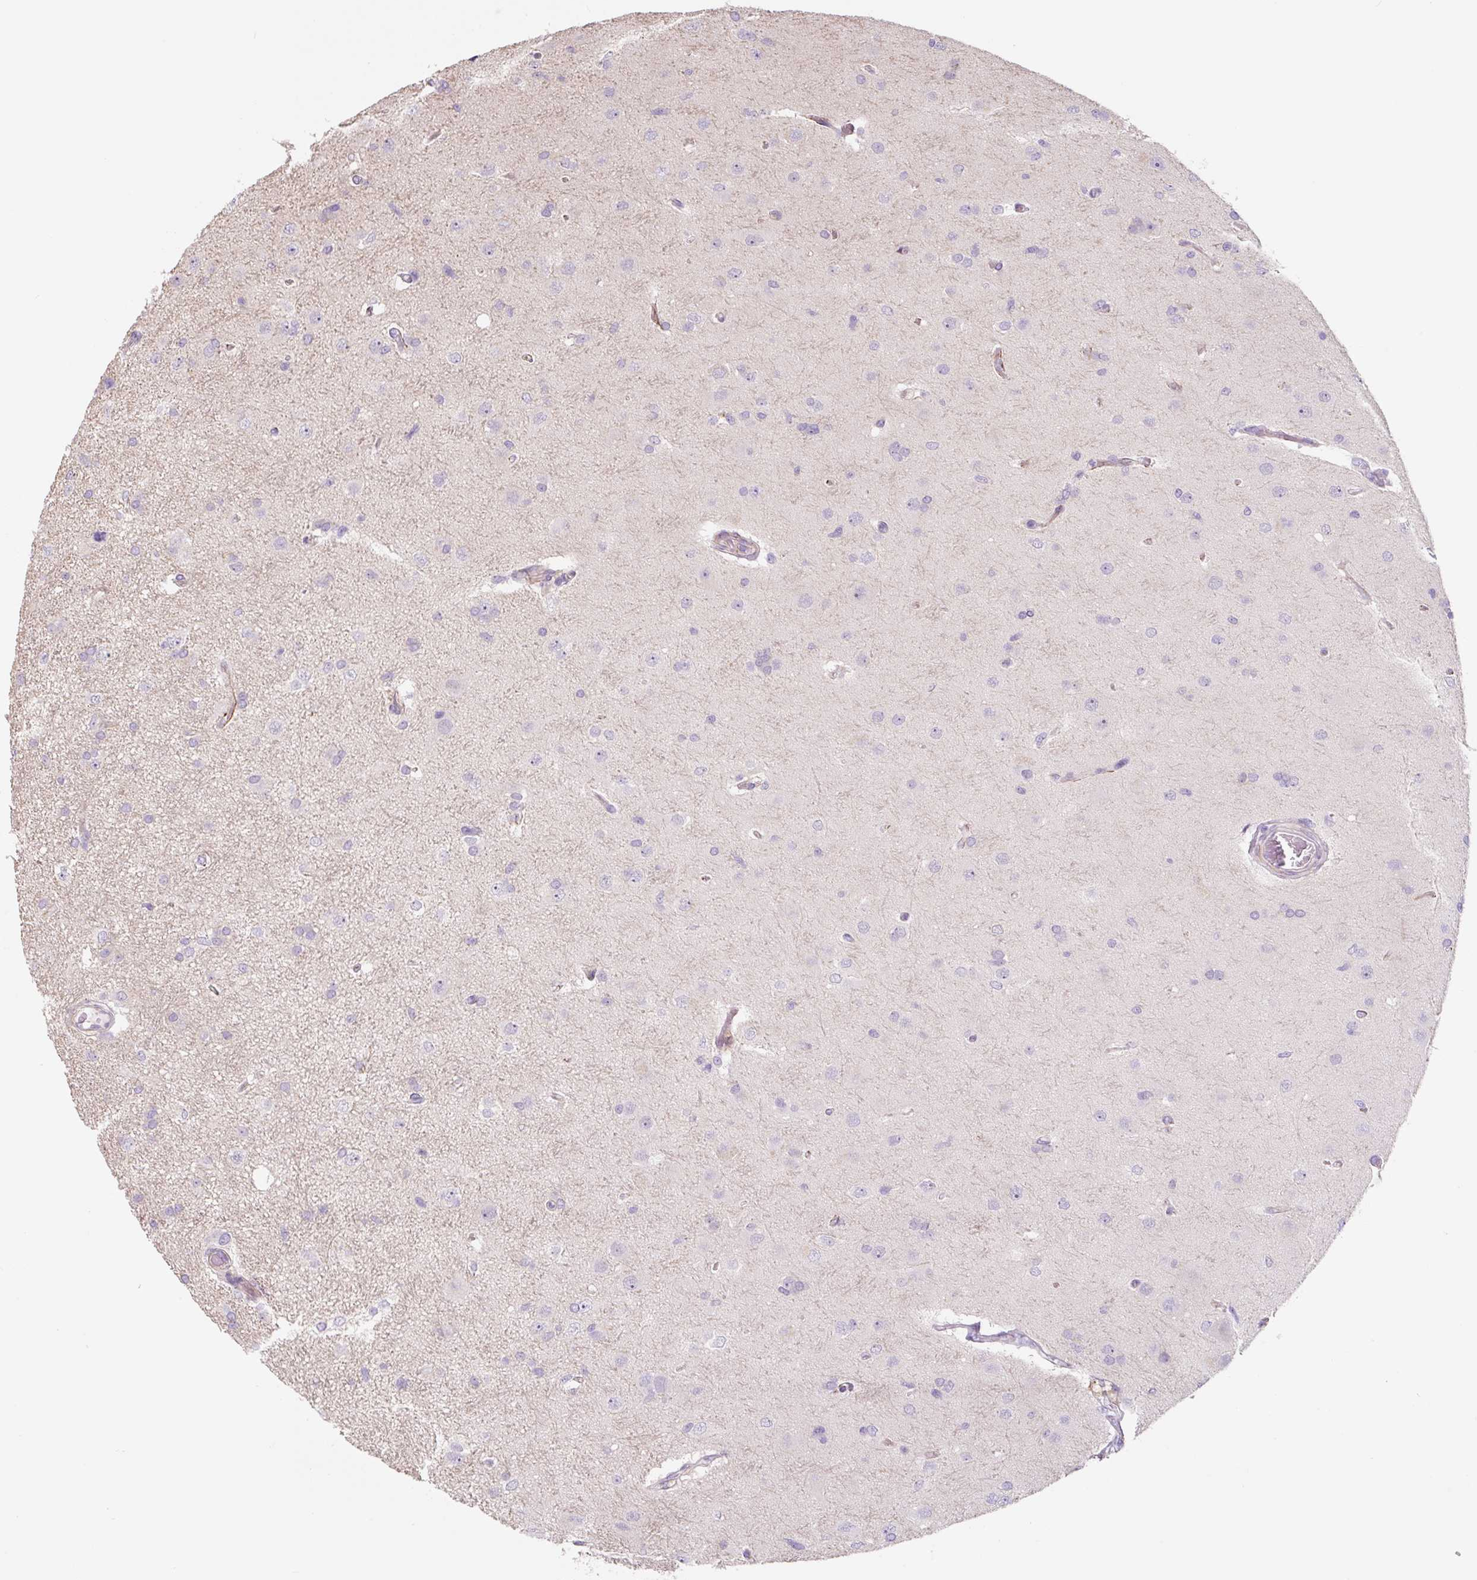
{"staining": {"intensity": "negative", "quantity": "none", "location": "none"}, "tissue": "glioma", "cell_type": "Tumor cells", "image_type": "cancer", "snomed": [{"axis": "morphology", "description": "Glioma, malignant, High grade"}, {"axis": "topography", "description": "Brain"}], "caption": "Tumor cells show no significant expression in glioma.", "gene": "CCL25", "patient": {"sex": "male", "age": 53}}